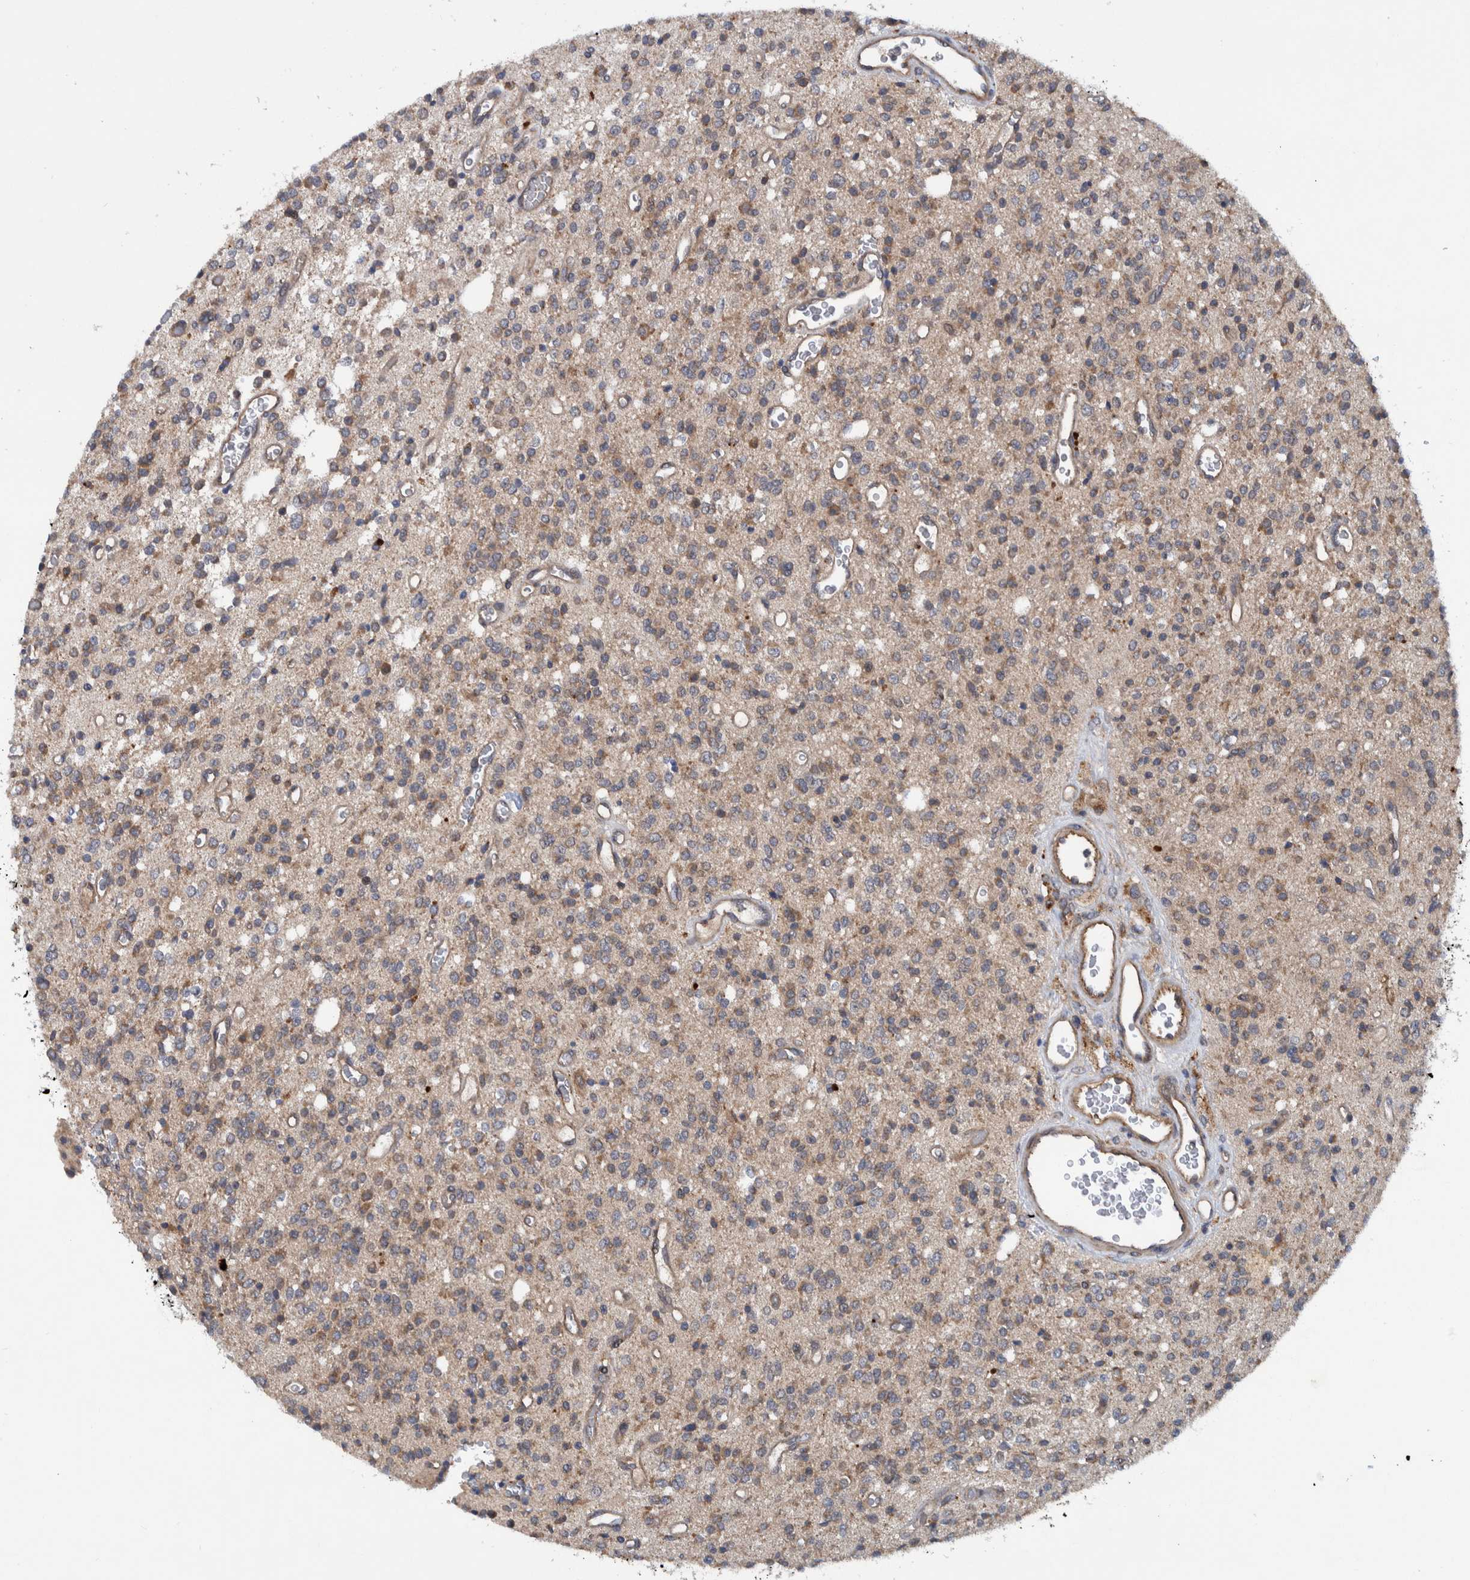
{"staining": {"intensity": "weak", "quantity": ">75%", "location": "cytoplasmic/membranous"}, "tissue": "glioma", "cell_type": "Tumor cells", "image_type": "cancer", "snomed": [{"axis": "morphology", "description": "Glioma, malignant, High grade"}, {"axis": "topography", "description": "Brain"}], "caption": "Malignant glioma (high-grade) stained with a brown dye demonstrates weak cytoplasmic/membranous positive staining in approximately >75% of tumor cells.", "gene": "ITIH3", "patient": {"sex": "male", "age": 34}}